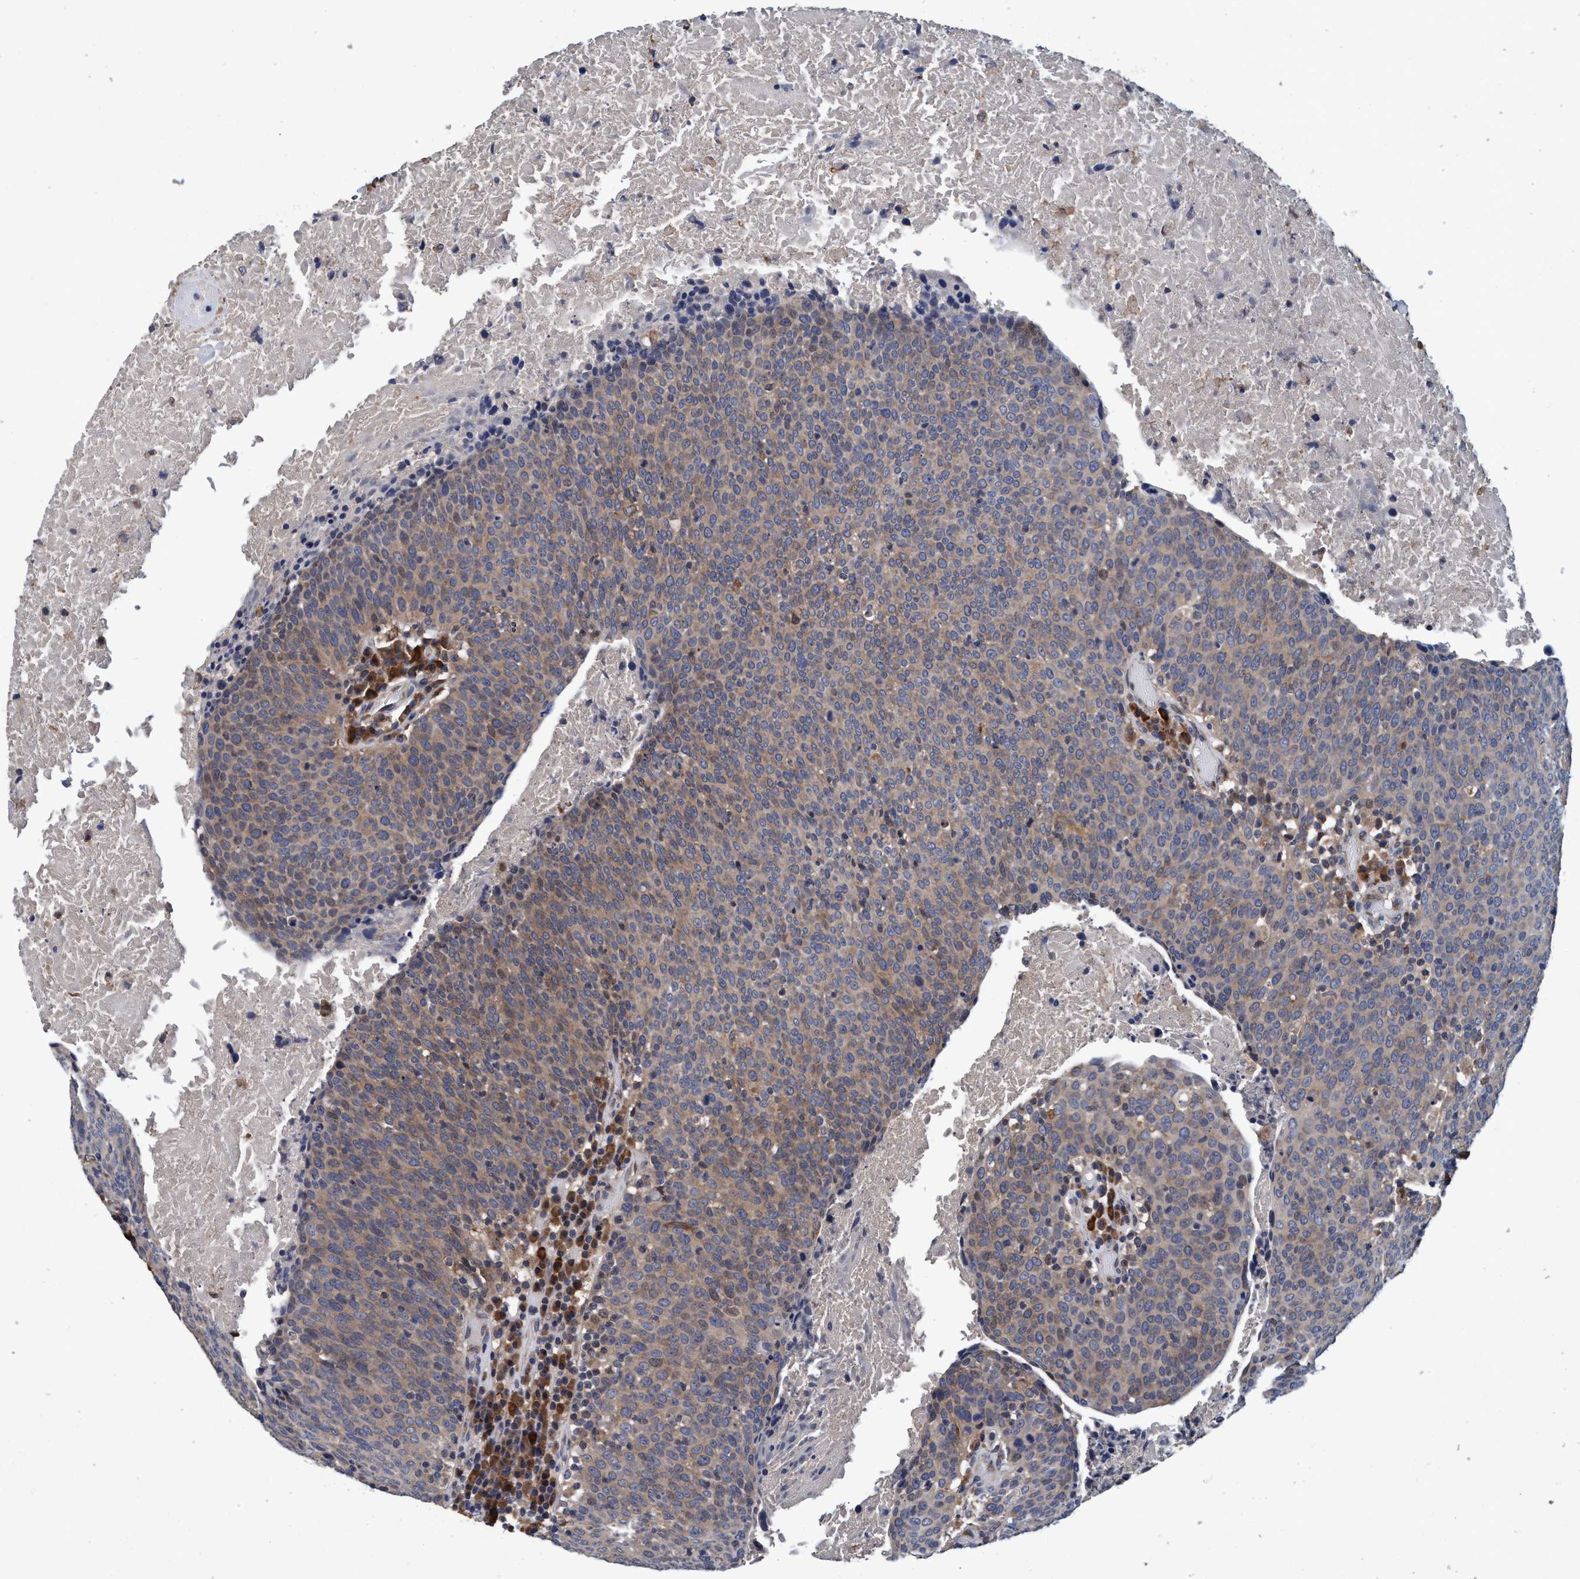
{"staining": {"intensity": "weak", "quantity": ">75%", "location": "cytoplasmic/membranous"}, "tissue": "head and neck cancer", "cell_type": "Tumor cells", "image_type": "cancer", "snomed": [{"axis": "morphology", "description": "Squamous cell carcinoma, NOS"}, {"axis": "morphology", "description": "Squamous cell carcinoma, metastatic, NOS"}, {"axis": "topography", "description": "Lymph node"}, {"axis": "topography", "description": "Head-Neck"}], "caption": "Approximately >75% of tumor cells in human head and neck cancer demonstrate weak cytoplasmic/membranous protein positivity as visualized by brown immunohistochemical staining.", "gene": "CALCOCO2", "patient": {"sex": "male", "age": 62}}